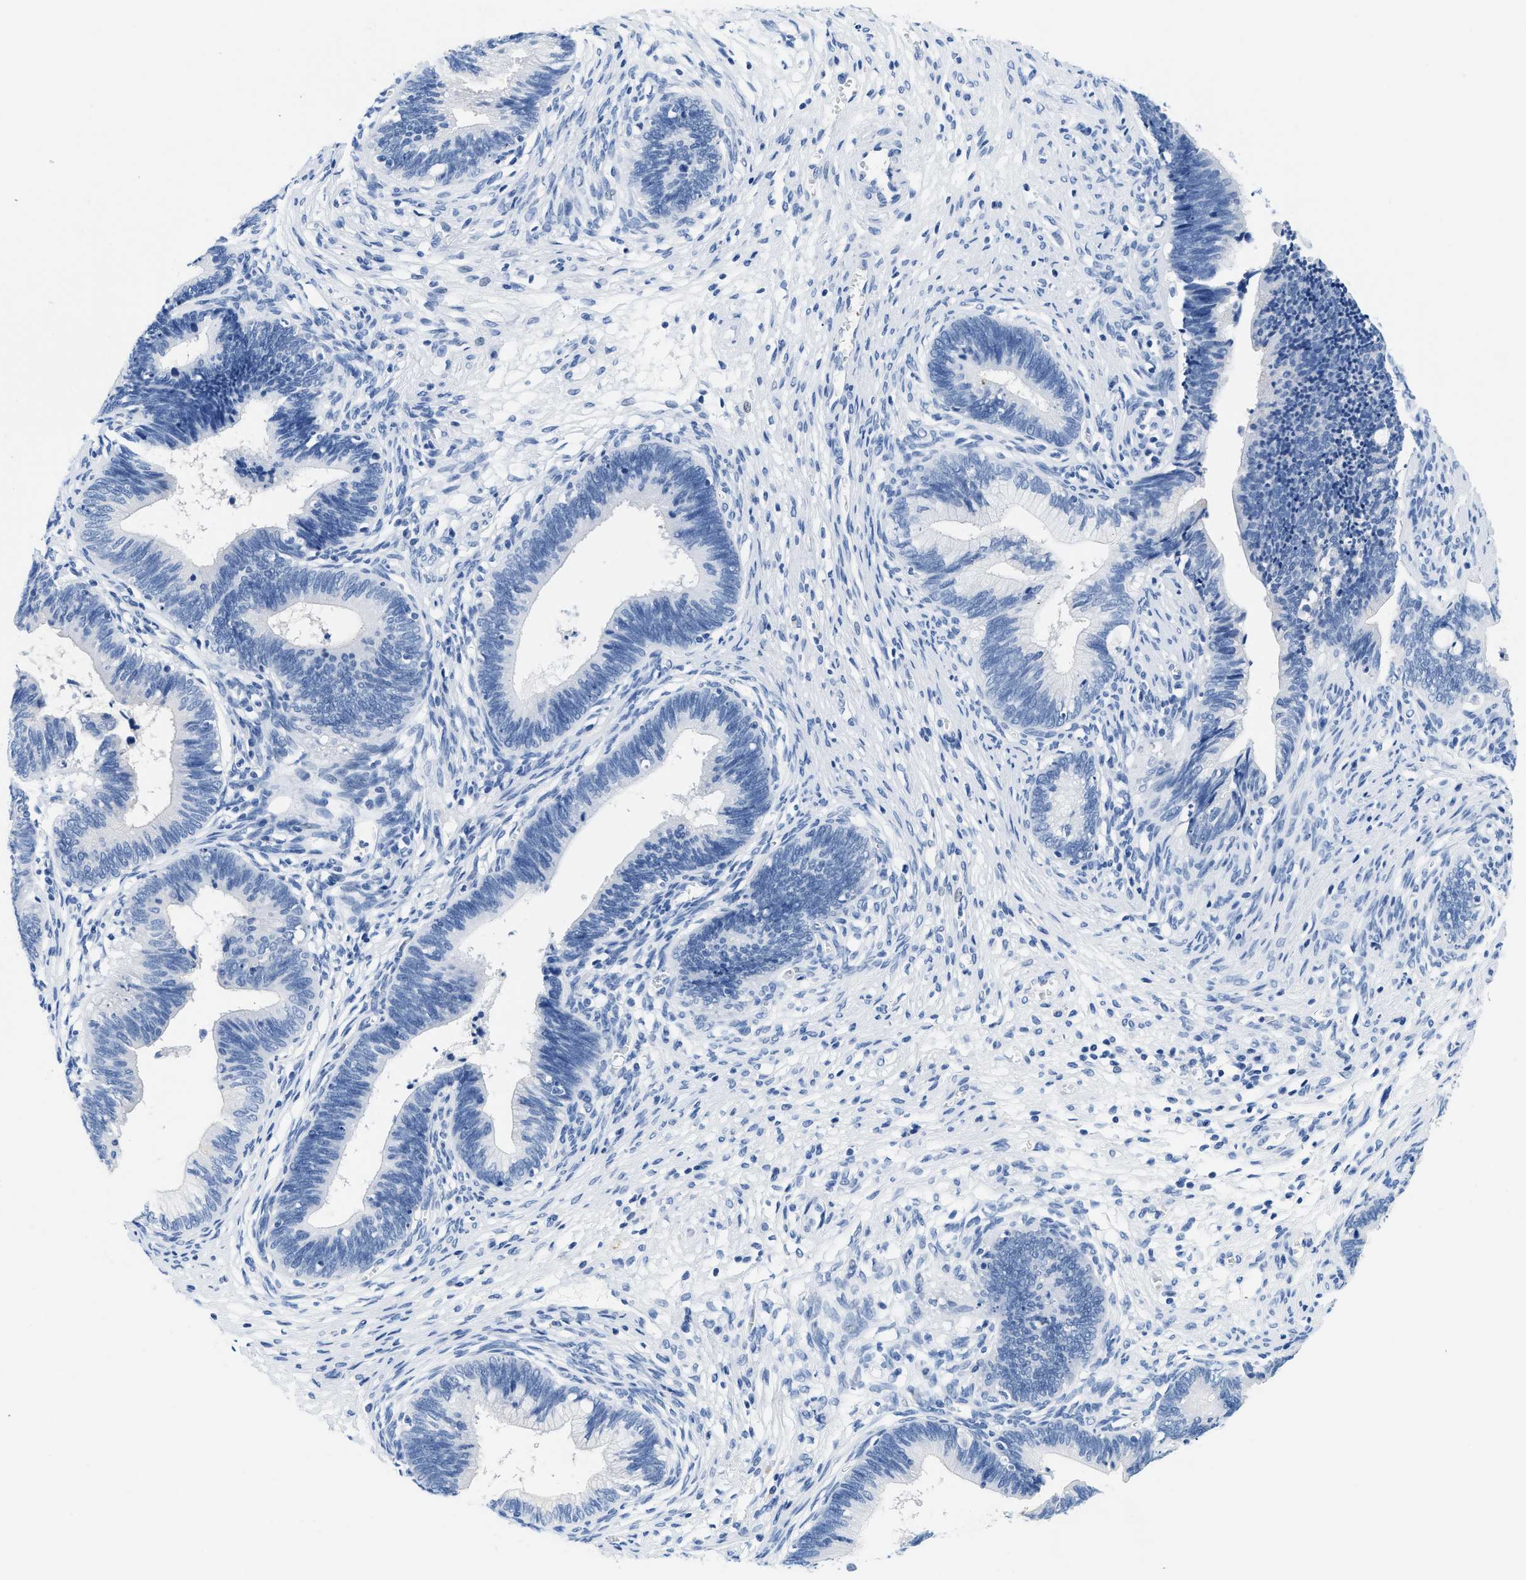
{"staining": {"intensity": "negative", "quantity": "none", "location": "none"}, "tissue": "cervical cancer", "cell_type": "Tumor cells", "image_type": "cancer", "snomed": [{"axis": "morphology", "description": "Adenocarcinoma, NOS"}, {"axis": "topography", "description": "Cervix"}], "caption": "The immunohistochemistry image has no significant expression in tumor cells of cervical adenocarcinoma tissue. (Stains: DAB immunohistochemistry with hematoxylin counter stain, Microscopy: brightfield microscopy at high magnification).", "gene": "GSN", "patient": {"sex": "female", "age": 44}}